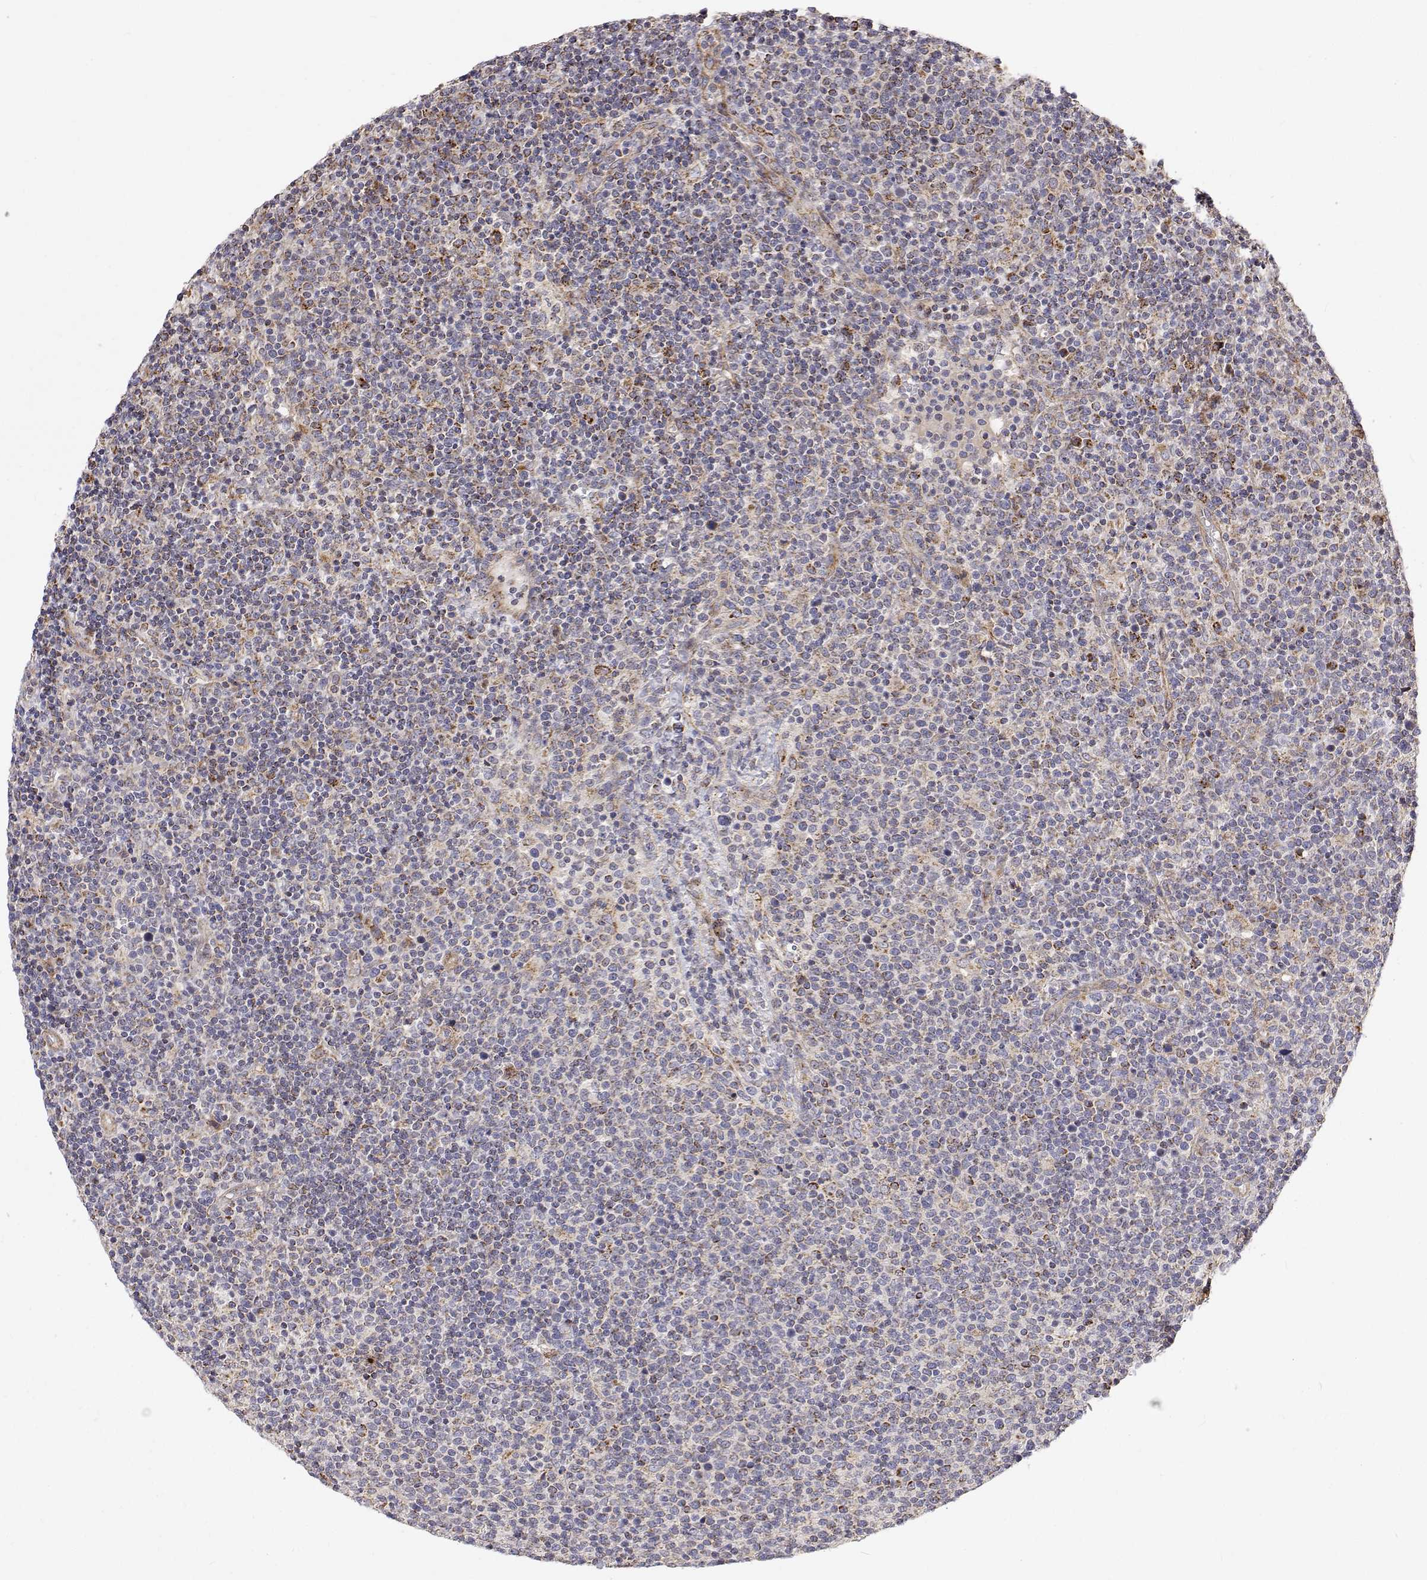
{"staining": {"intensity": "moderate", "quantity": "<25%", "location": "cytoplasmic/membranous"}, "tissue": "lymphoma", "cell_type": "Tumor cells", "image_type": "cancer", "snomed": [{"axis": "morphology", "description": "Malignant lymphoma, non-Hodgkin's type, High grade"}, {"axis": "topography", "description": "Lymph node"}], "caption": "Approximately <25% of tumor cells in human high-grade malignant lymphoma, non-Hodgkin's type show moderate cytoplasmic/membranous protein positivity as visualized by brown immunohistochemical staining.", "gene": "SPICE1", "patient": {"sex": "male", "age": 61}}